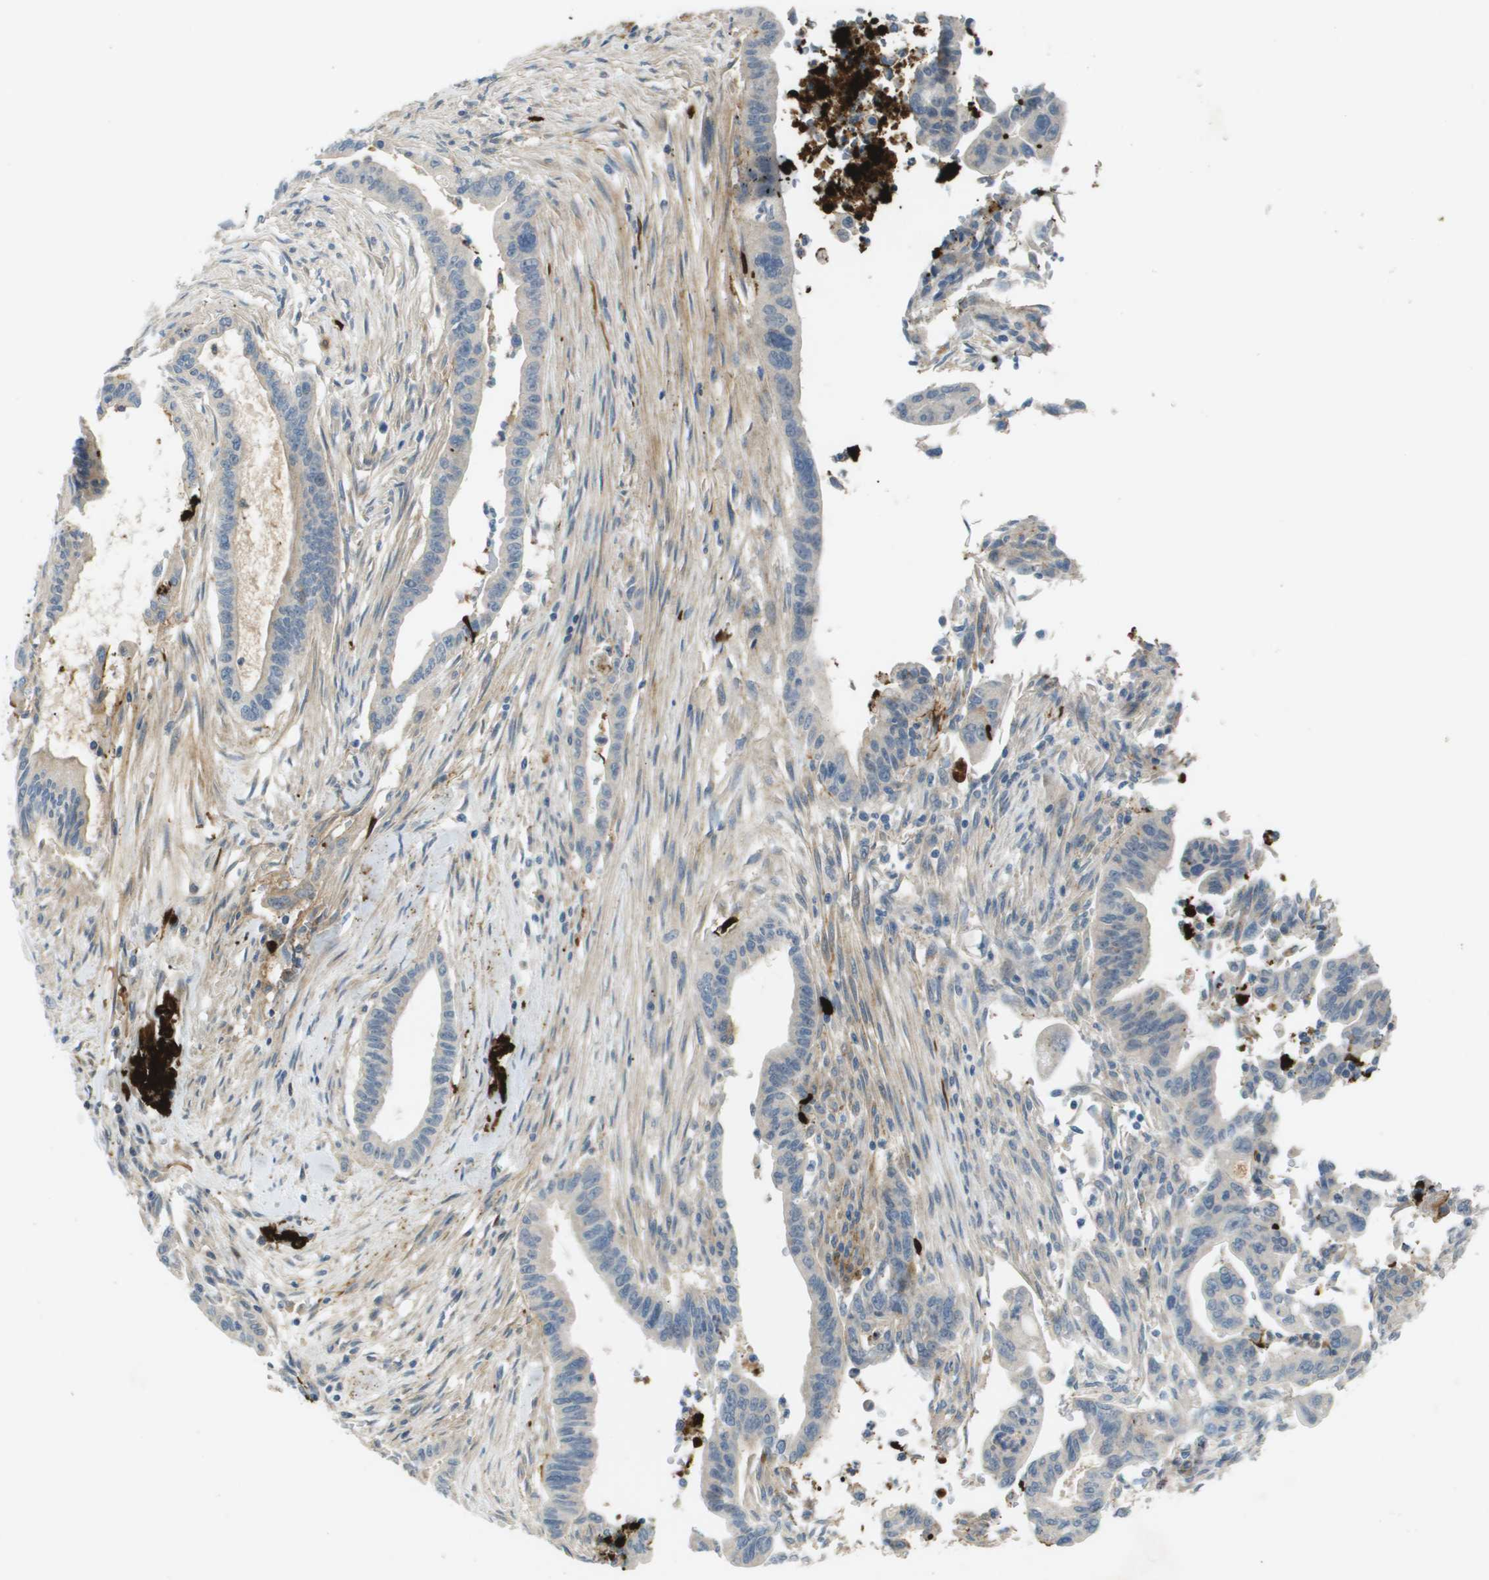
{"staining": {"intensity": "negative", "quantity": "none", "location": "none"}, "tissue": "pancreatic cancer", "cell_type": "Tumor cells", "image_type": "cancer", "snomed": [{"axis": "morphology", "description": "Adenocarcinoma, NOS"}, {"axis": "topography", "description": "Pancreas"}], "caption": "Immunohistochemistry (IHC) photomicrograph of neoplastic tissue: pancreatic adenocarcinoma stained with DAB demonstrates no significant protein expression in tumor cells.", "gene": "VTN", "patient": {"sex": "male", "age": 70}}